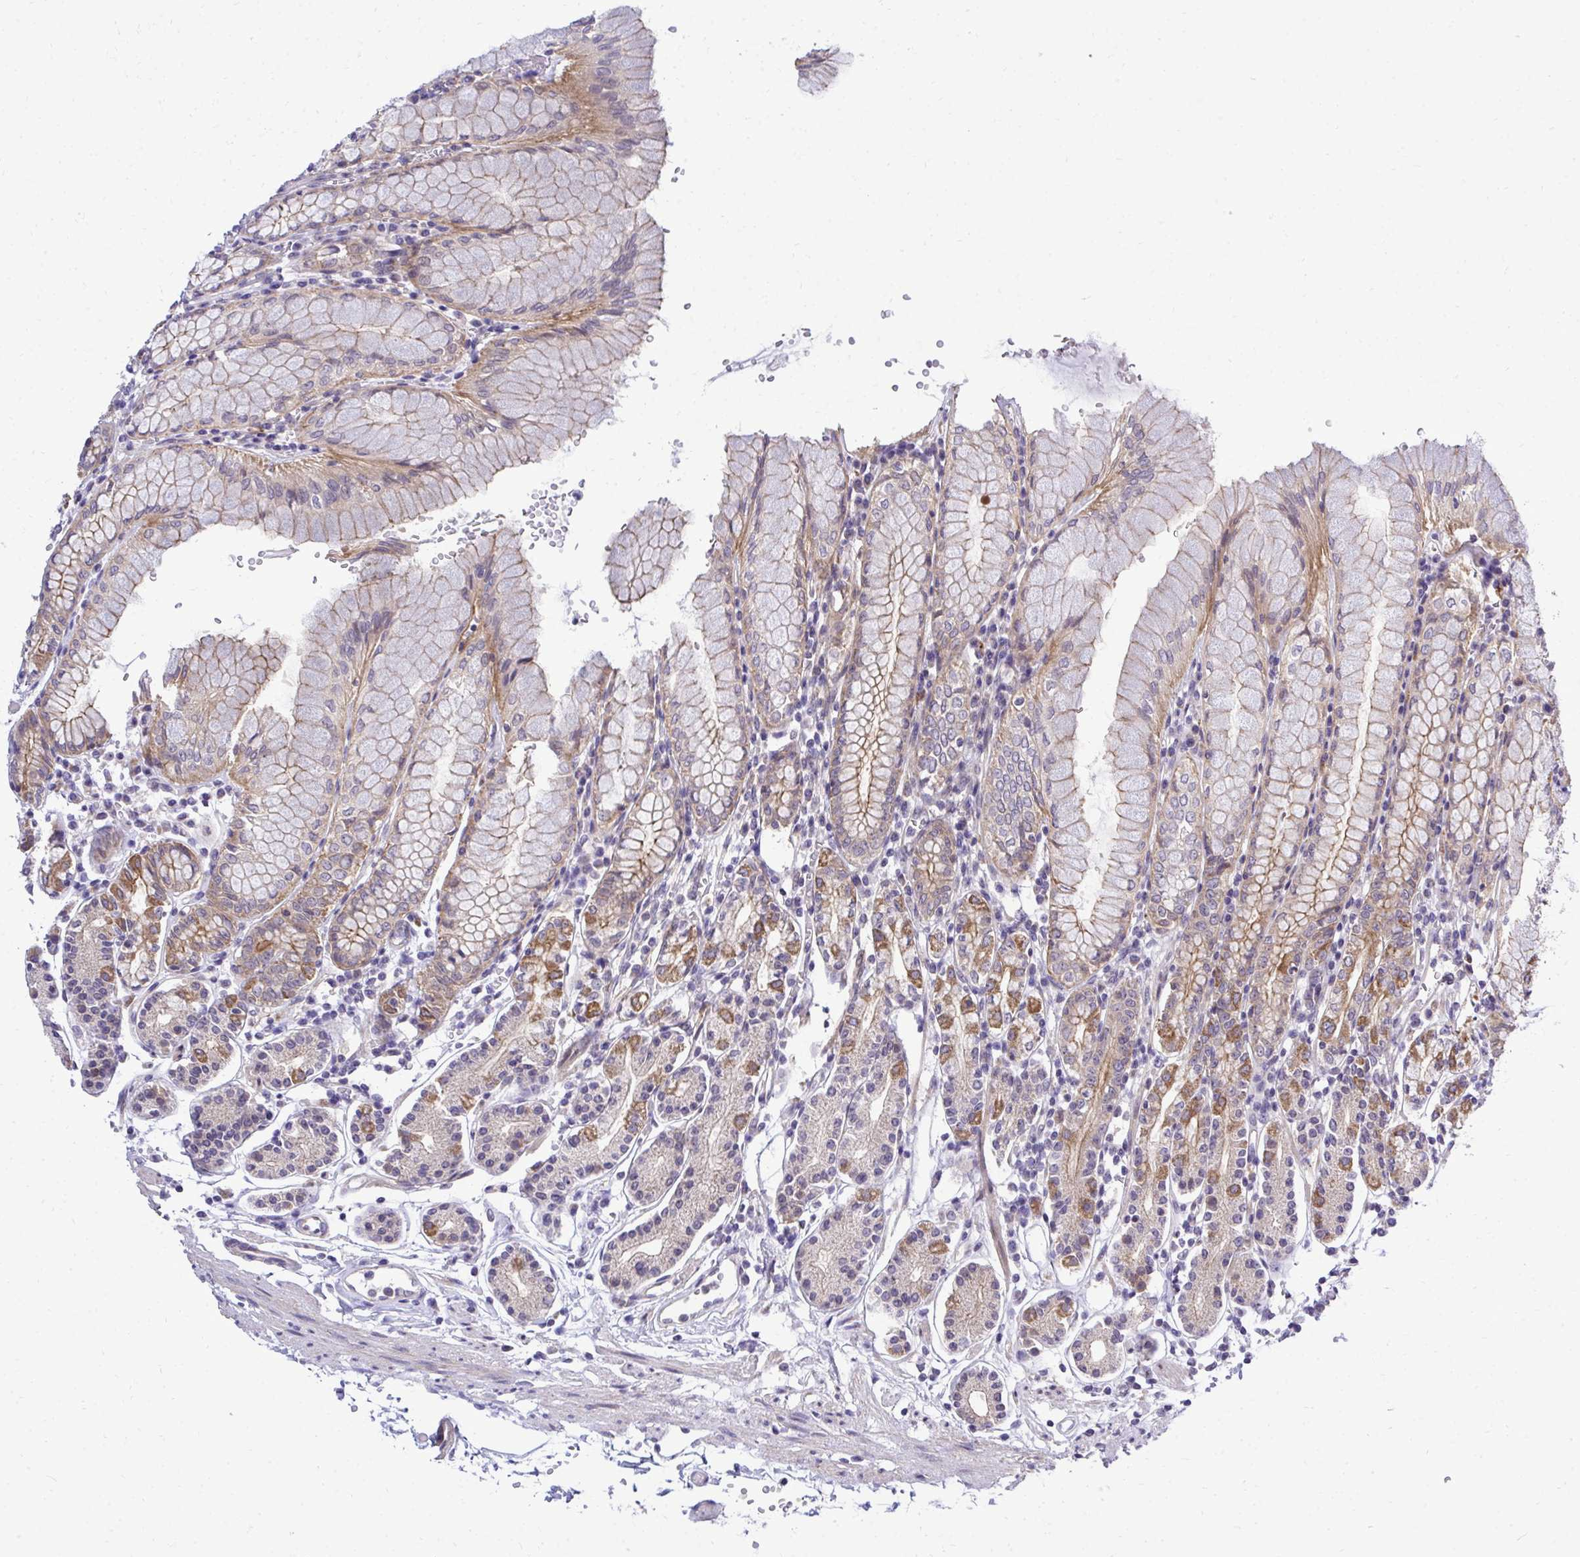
{"staining": {"intensity": "moderate", "quantity": "25%-75%", "location": "cytoplasmic/membranous"}, "tissue": "stomach", "cell_type": "Glandular cells", "image_type": "normal", "snomed": [{"axis": "morphology", "description": "Normal tissue, NOS"}, {"axis": "topography", "description": "Stomach"}], "caption": "Immunohistochemistry (DAB) staining of normal human stomach reveals moderate cytoplasmic/membranous protein expression in about 25%-75% of glandular cells.", "gene": "XAF1", "patient": {"sex": "female", "age": 62}}